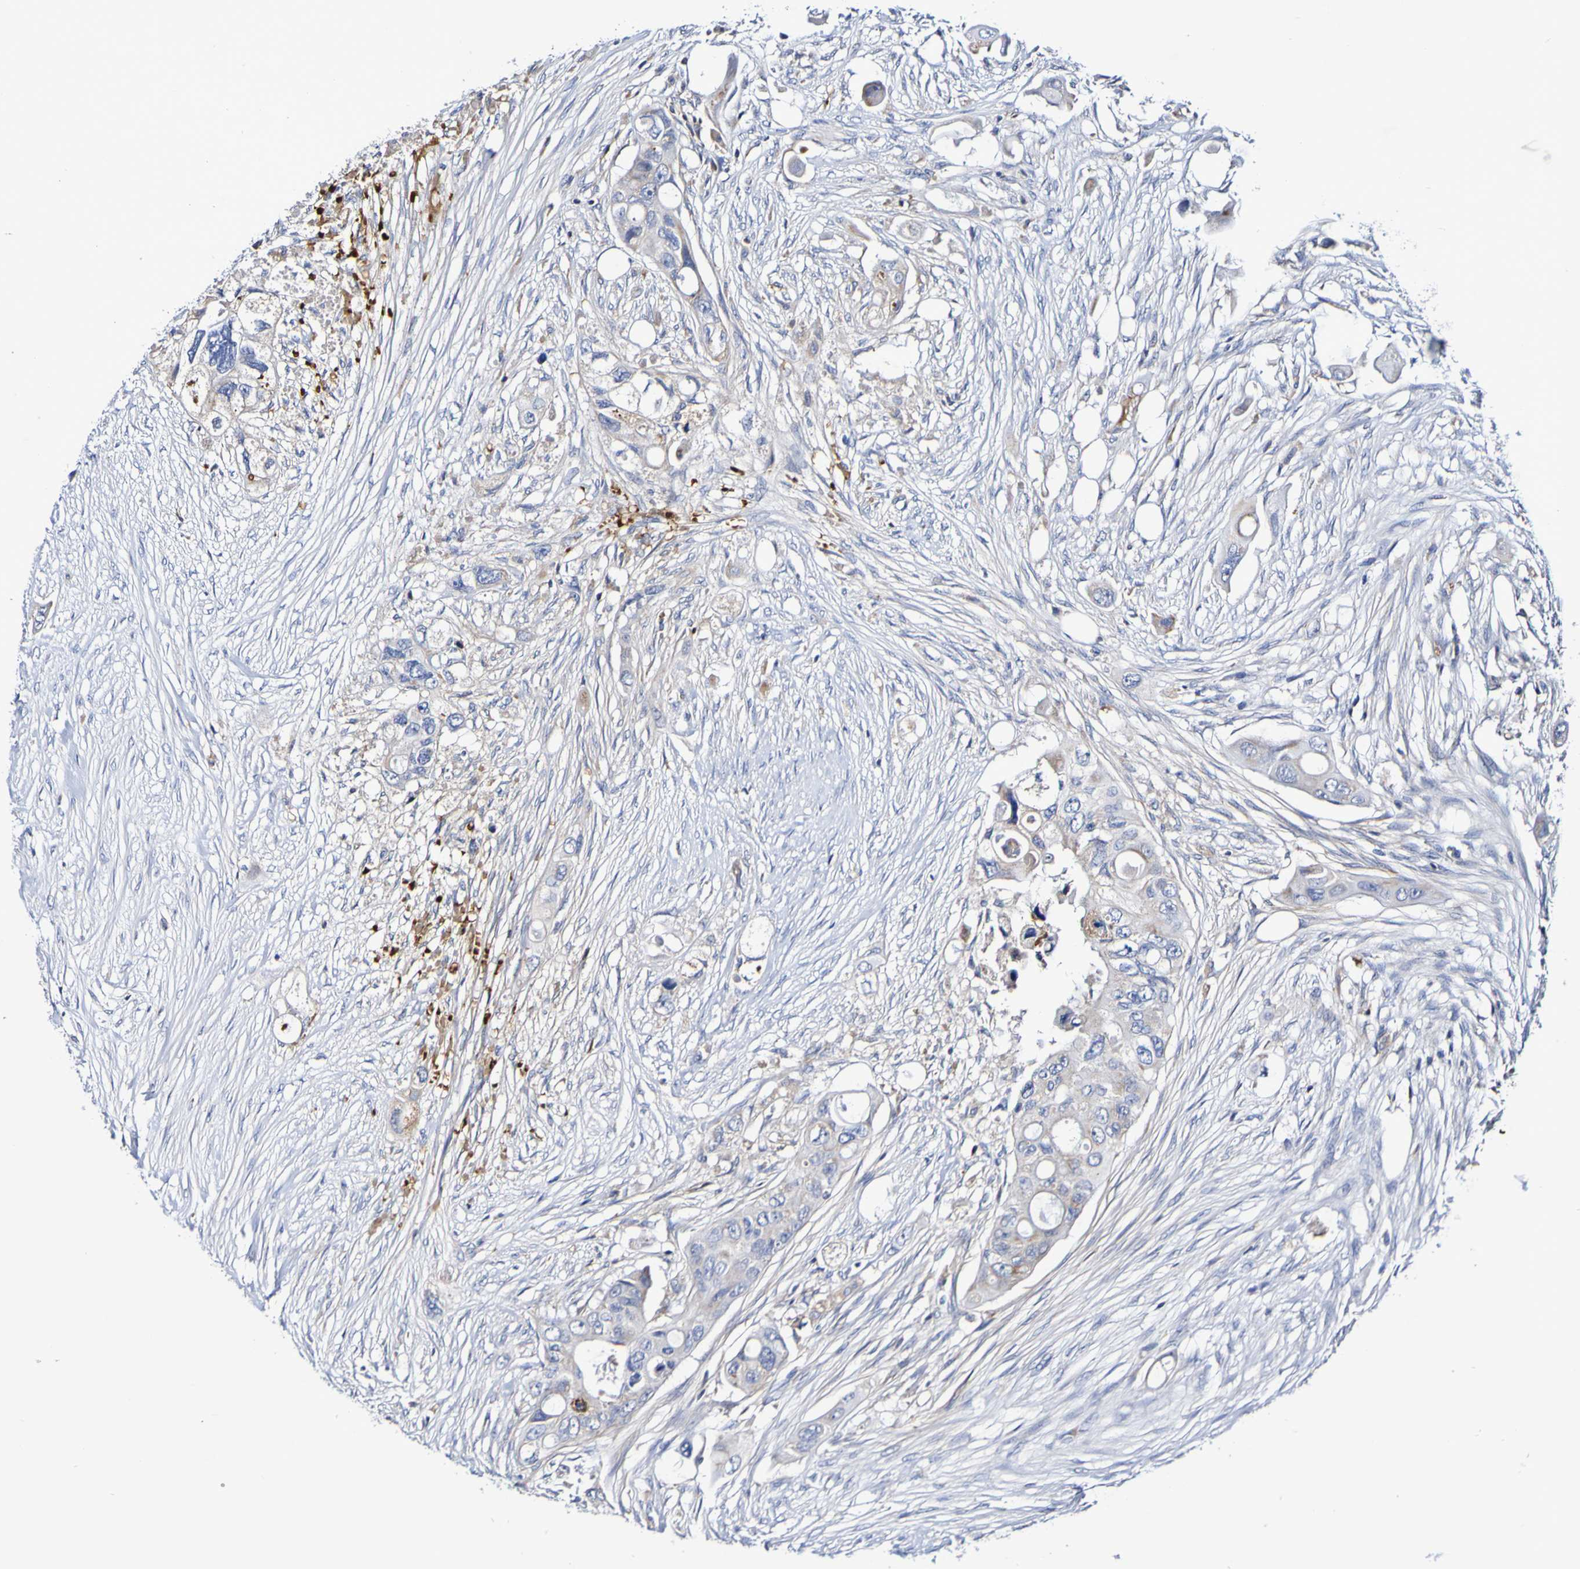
{"staining": {"intensity": "negative", "quantity": "none", "location": "none"}, "tissue": "colorectal cancer", "cell_type": "Tumor cells", "image_type": "cancer", "snomed": [{"axis": "morphology", "description": "Adenocarcinoma, NOS"}, {"axis": "topography", "description": "Colon"}], "caption": "IHC of colorectal cancer shows no expression in tumor cells.", "gene": "WNT4", "patient": {"sex": "female", "age": 57}}